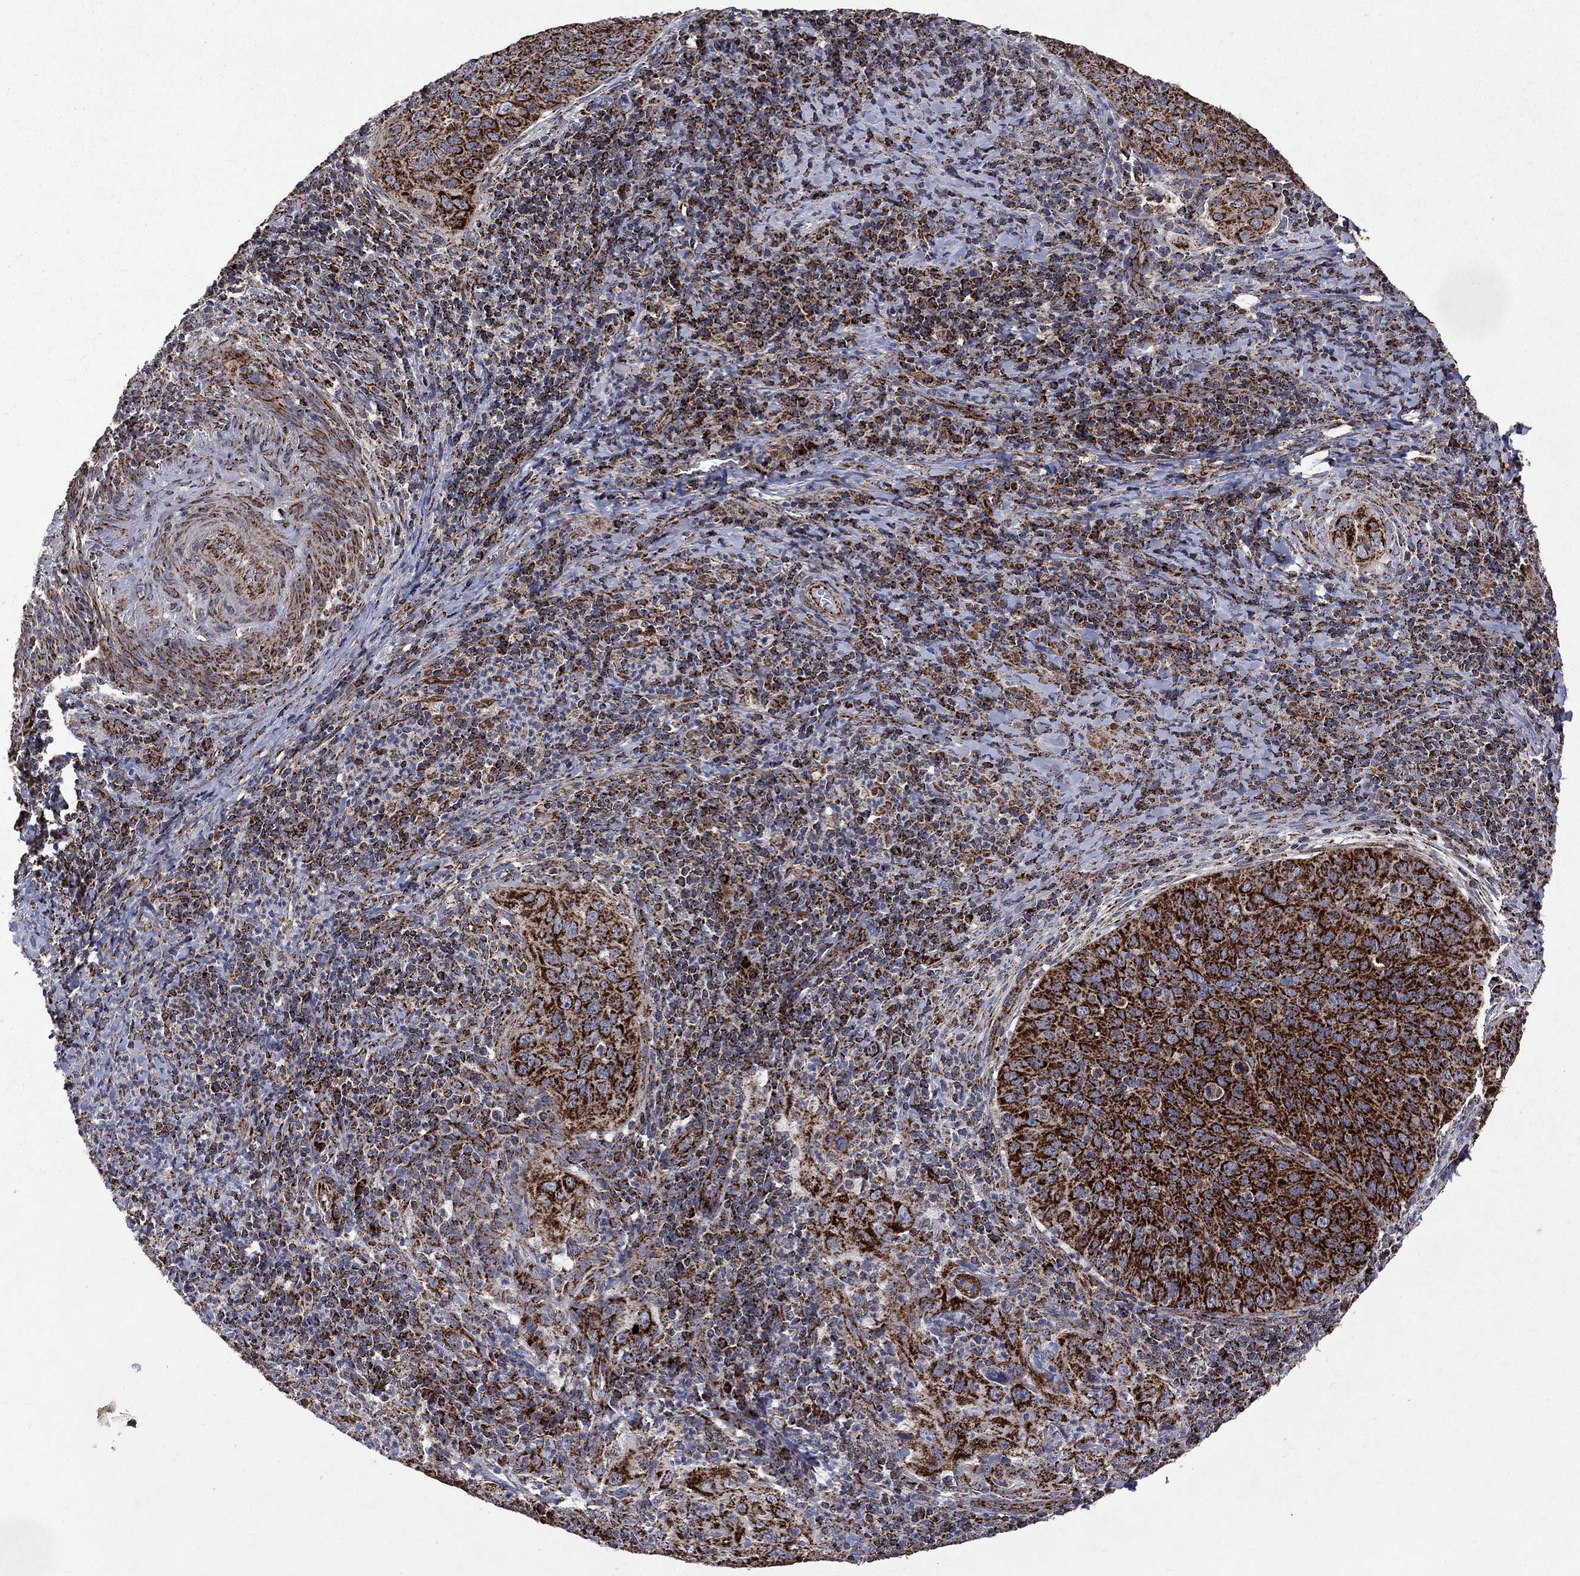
{"staining": {"intensity": "strong", "quantity": ">75%", "location": "cytoplasmic/membranous"}, "tissue": "cervical cancer", "cell_type": "Tumor cells", "image_type": "cancer", "snomed": [{"axis": "morphology", "description": "Squamous cell carcinoma, NOS"}, {"axis": "topography", "description": "Cervix"}], "caption": "Cervical cancer was stained to show a protein in brown. There is high levels of strong cytoplasmic/membranous expression in about >75% of tumor cells.", "gene": "GOT2", "patient": {"sex": "female", "age": 26}}